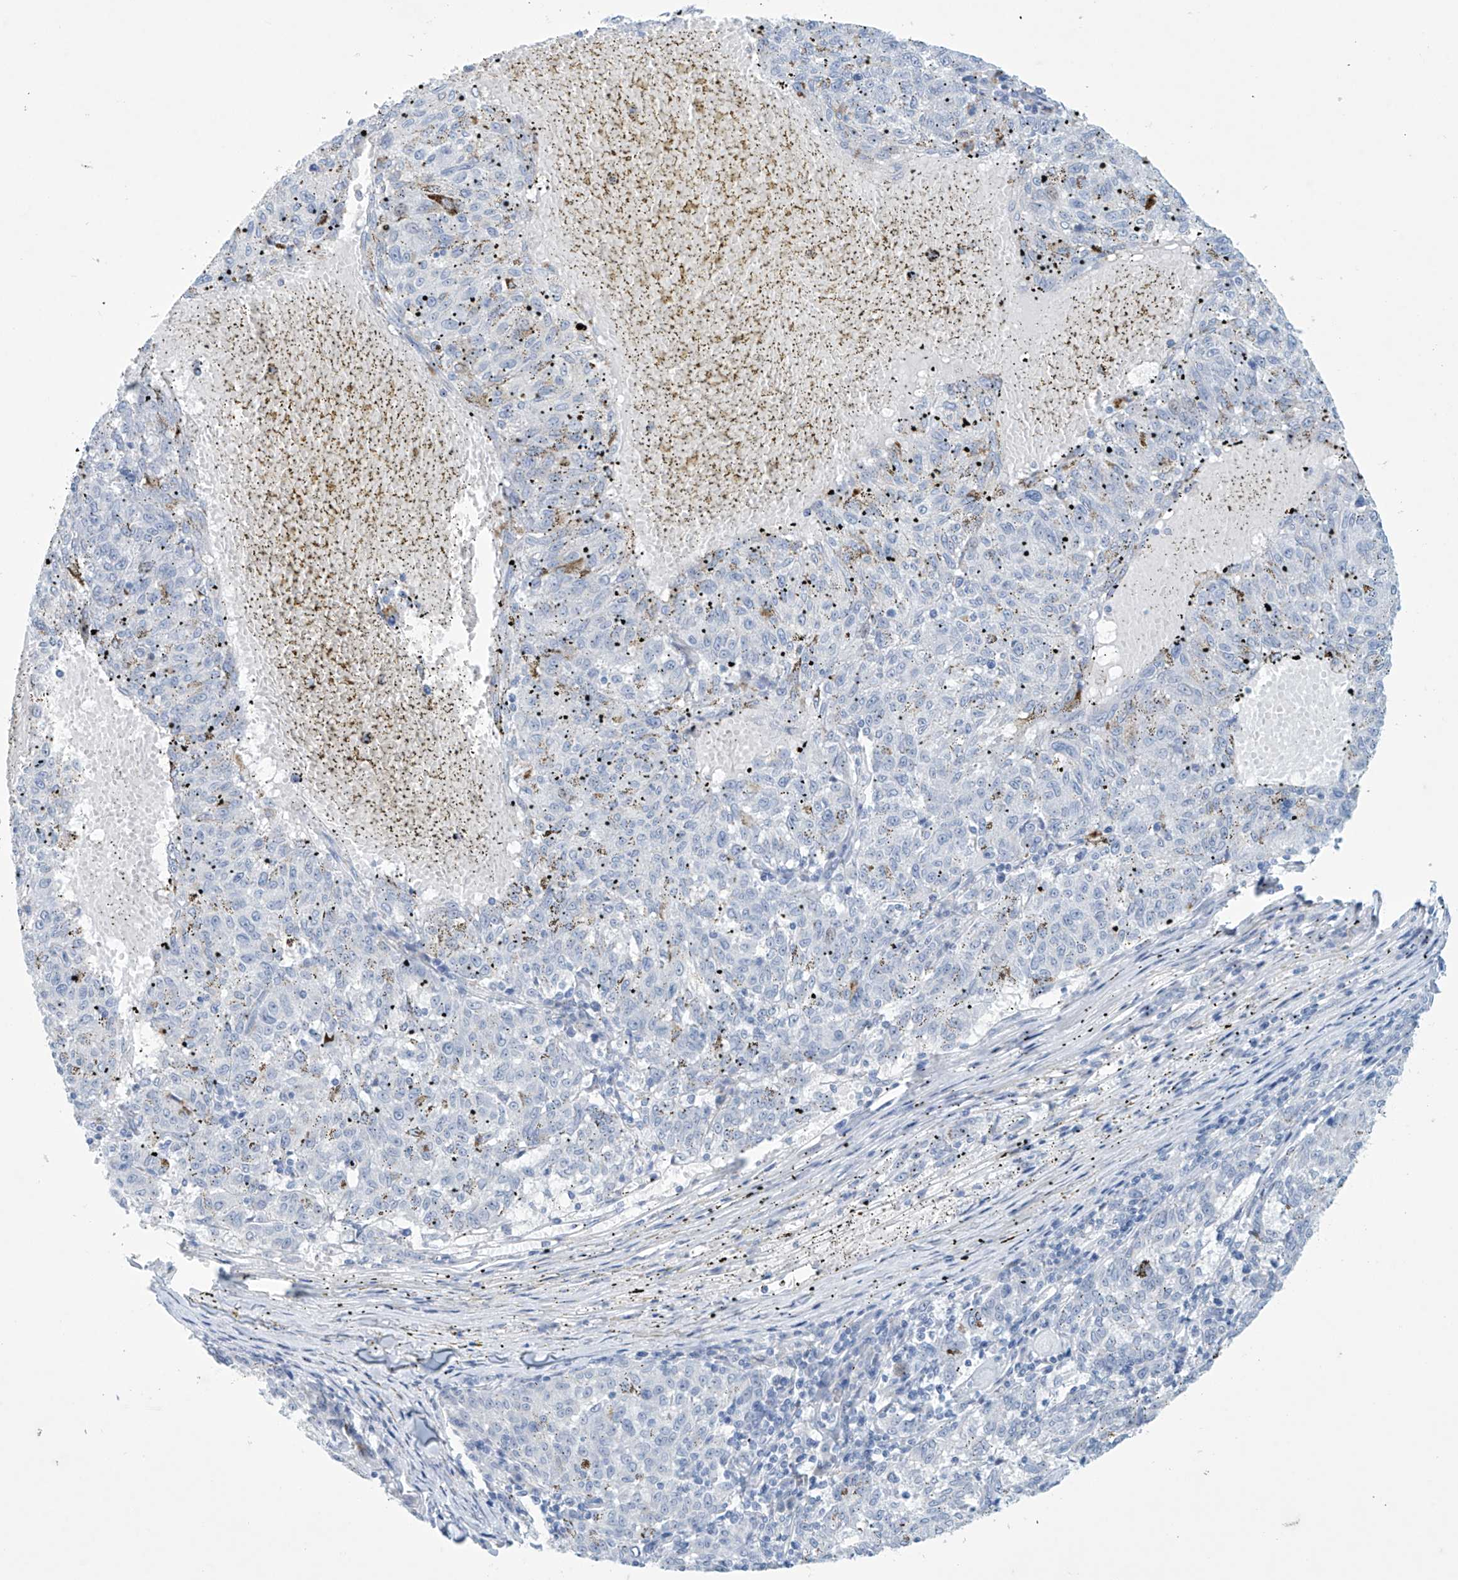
{"staining": {"intensity": "negative", "quantity": "none", "location": "none"}, "tissue": "melanoma", "cell_type": "Tumor cells", "image_type": "cancer", "snomed": [{"axis": "morphology", "description": "Malignant melanoma, NOS"}, {"axis": "topography", "description": "Skin"}], "caption": "Immunohistochemistry photomicrograph of human malignant melanoma stained for a protein (brown), which reveals no positivity in tumor cells.", "gene": "SLC35A5", "patient": {"sex": "female", "age": 72}}